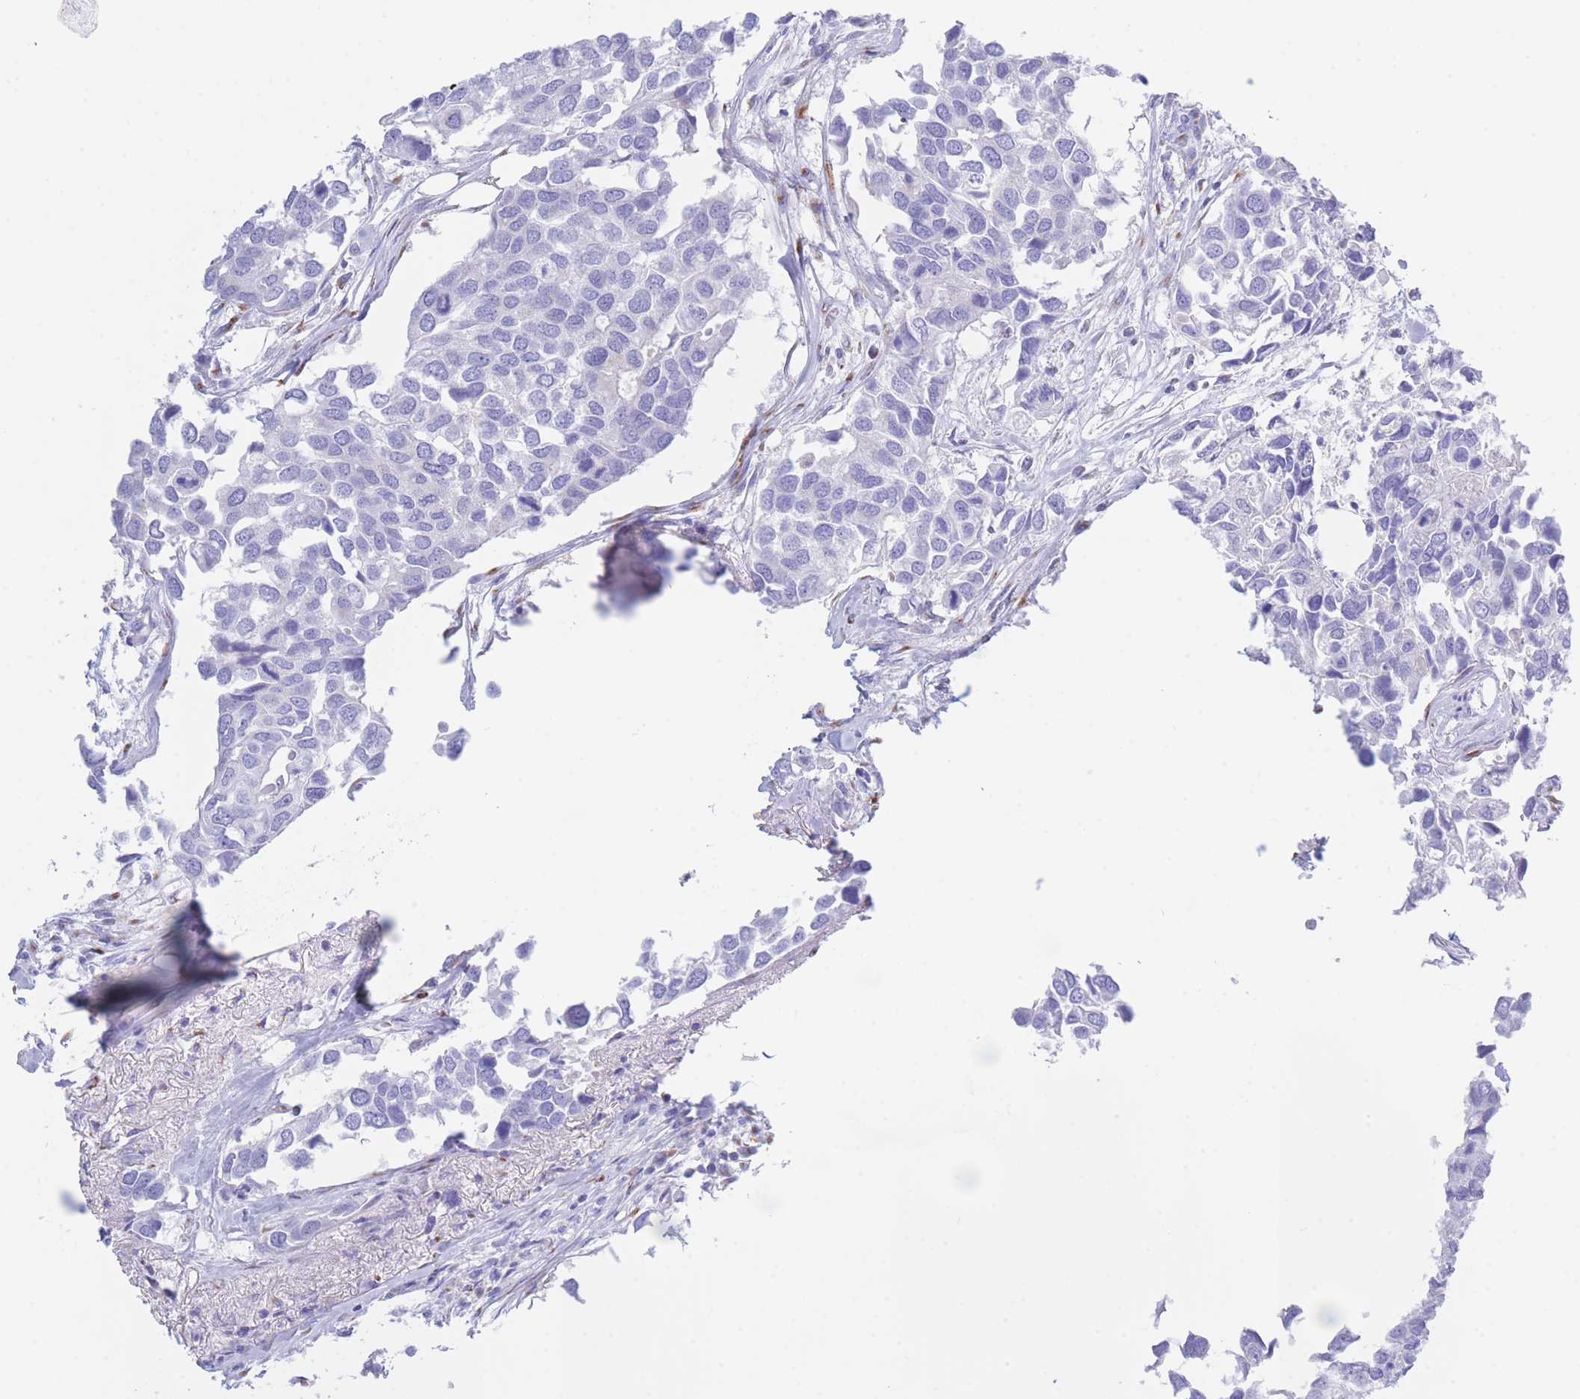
{"staining": {"intensity": "negative", "quantity": "none", "location": "none"}, "tissue": "breast cancer", "cell_type": "Tumor cells", "image_type": "cancer", "snomed": [{"axis": "morphology", "description": "Duct carcinoma"}, {"axis": "topography", "description": "Breast"}], "caption": "DAB (3,3'-diaminobenzidine) immunohistochemical staining of human invasive ductal carcinoma (breast) displays no significant positivity in tumor cells. (Stains: DAB immunohistochemistry with hematoxylin counter stain, Microscopy: brightfield microscopy at high magnification).", "gene": "FAM3C", "patient": {"sex": "female", "age": 83}}